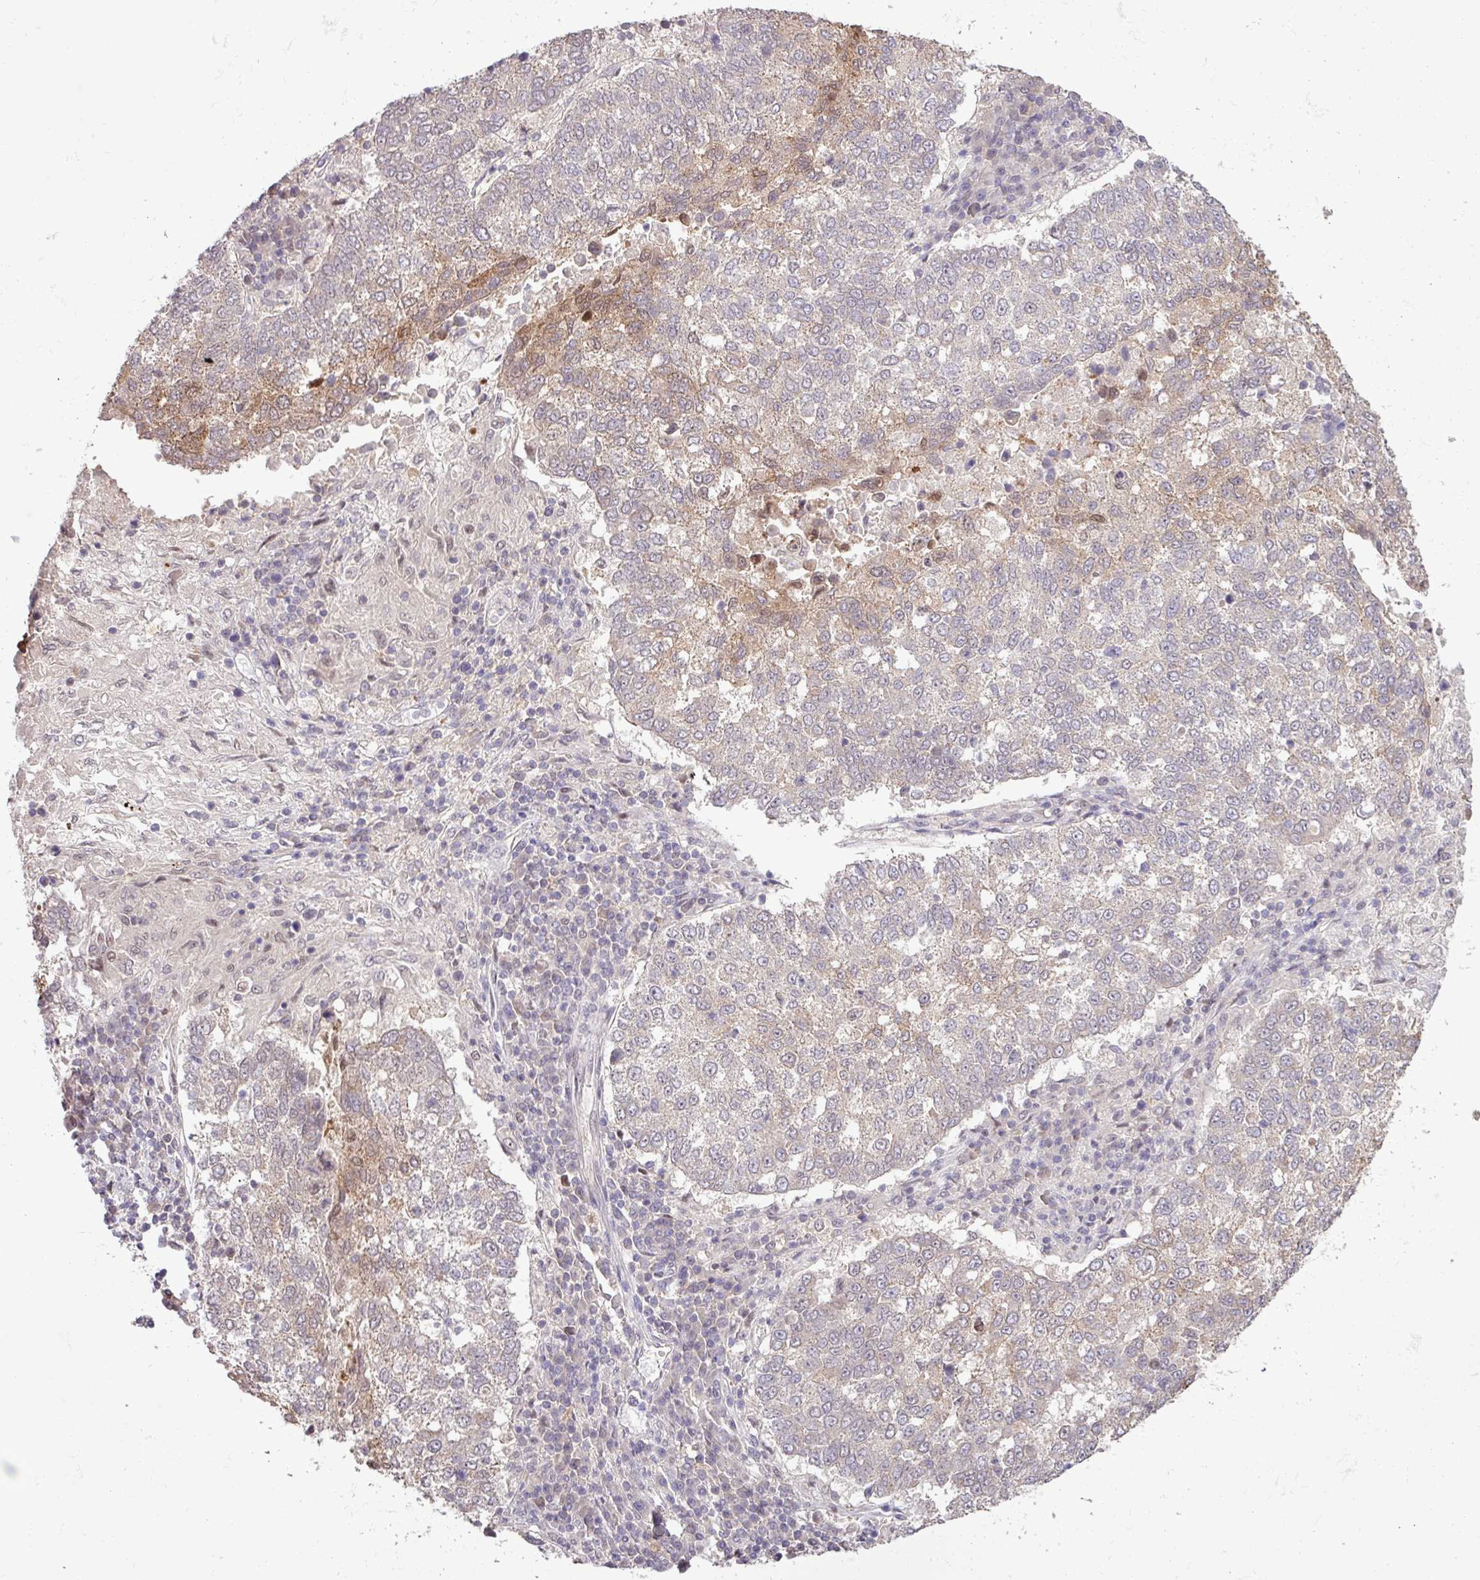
{"staining": {"intensity": "weak", "quantity": "<25%", "location": "cytoplasmic/membranous"}, "tissue": "lung cancer", "cell_type": "Tumor cells", "image_type": "cancer", "snomed": [{"axis": "morphology", "description": "Squamous cell carcinoma, NOS"}, {"axis": "topography", "description": "Lung"}], "caption": "A high-resolution image shows immunohistochemistry (IHC) staining of lung cancer (squamous cell carcinoma), which demonstrates no significant positivity in tumor cells.", "gene": "RIPPLY1", "patient": {"sex": "male", "age": 73}}